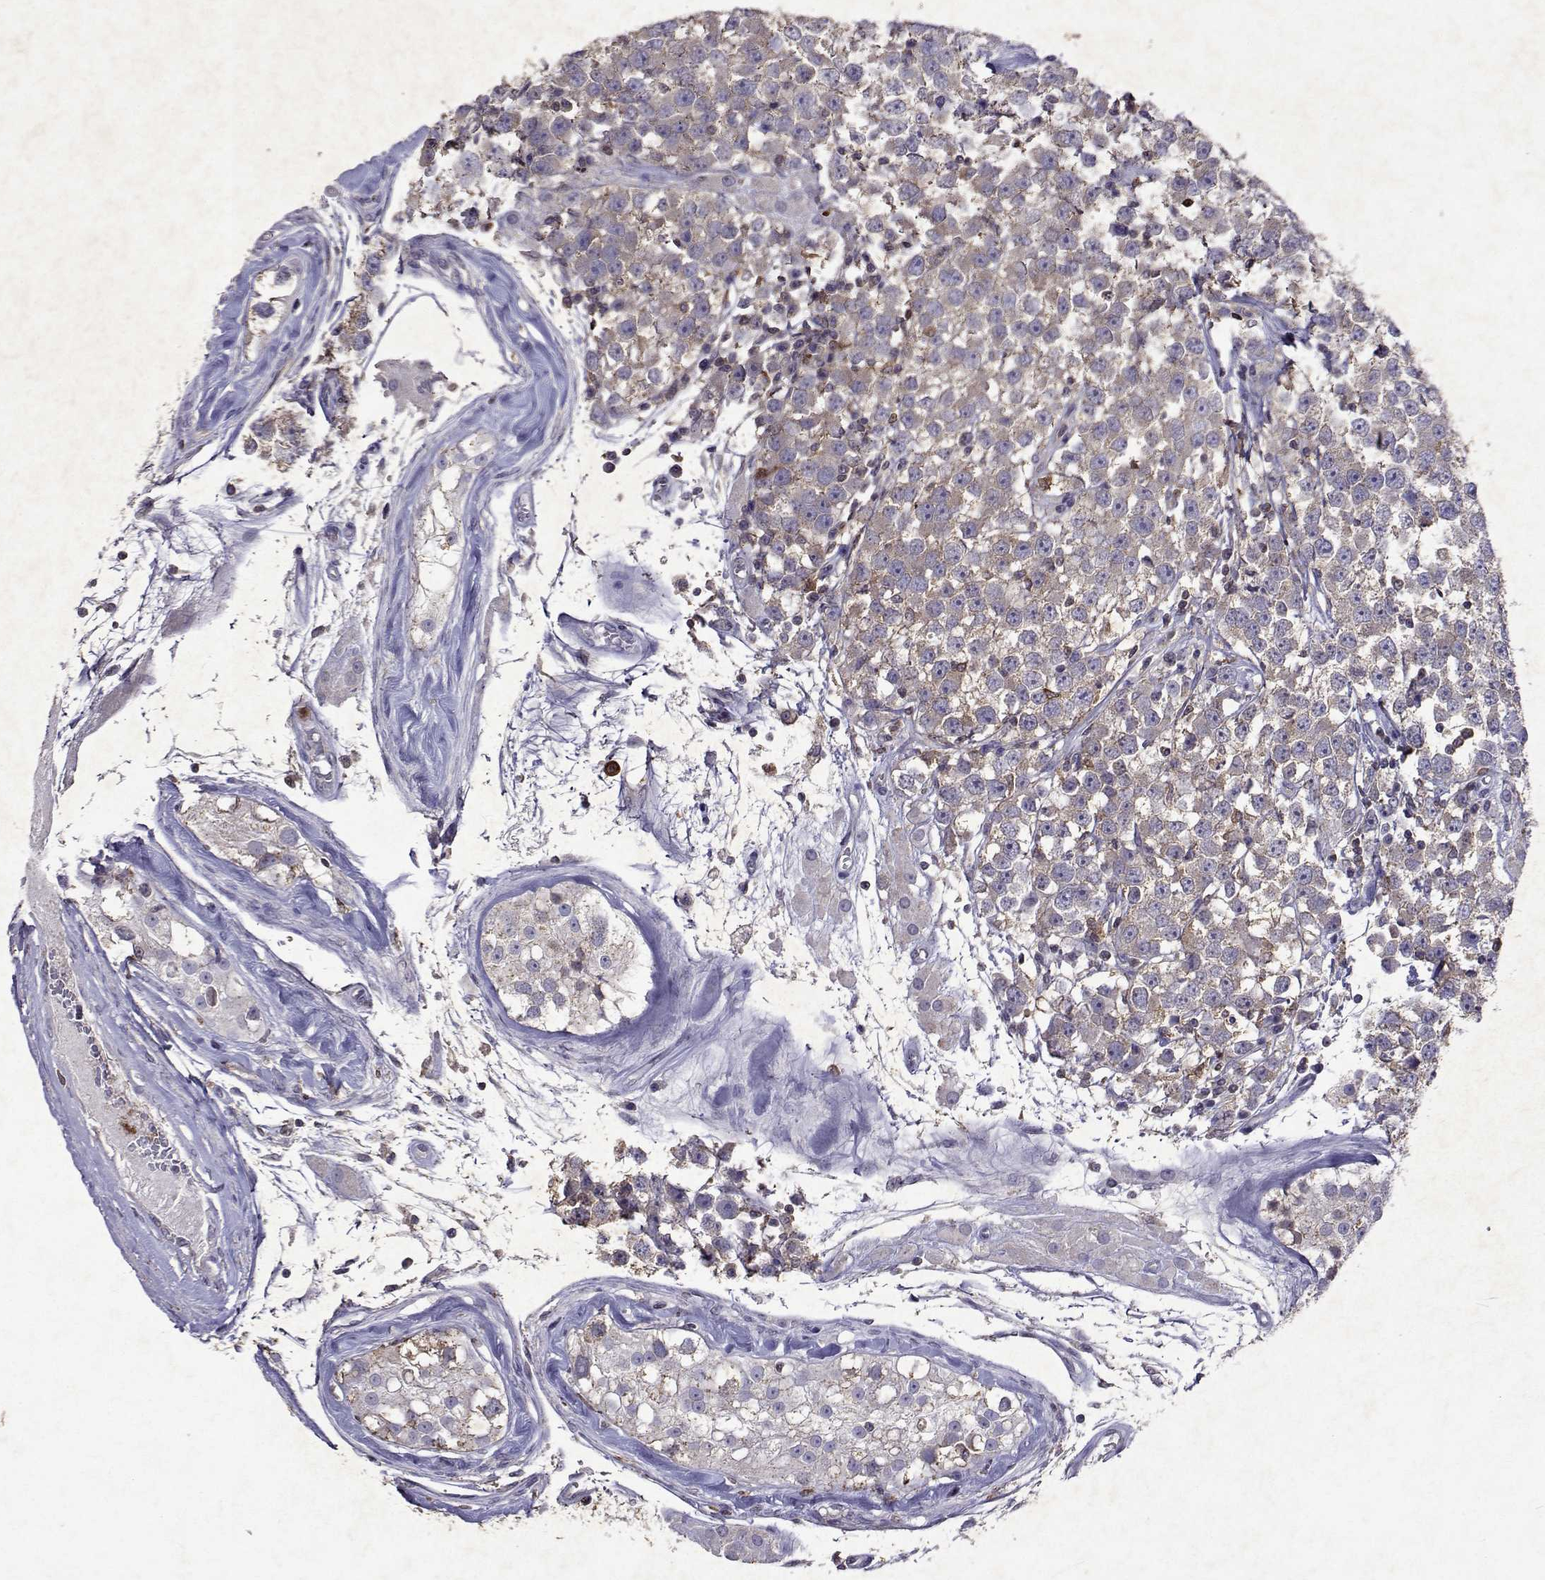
{"staining": {"intensity": "negative", "quantity": "none", "location": "none"}, "tissue": "testis cancer", "cell_type": "Tumor cells", "image_type": "cancer", "snomed": [{"axis": "morphology", "description": "Seminoma, NOS"}, {"axis": "topography", "description": "Testis"}], "caption": "This image is of seminoma (testis) stained with IHC to label a protein in brown with the nuclei are counter-stained blue. There is no staining in tumor cells. (DAB (3,3'-diaminobenzidine) IHC with hematoxylin counter stain).", "gene": "APAF1", "patient": {"sex": "male", "age": 34}}